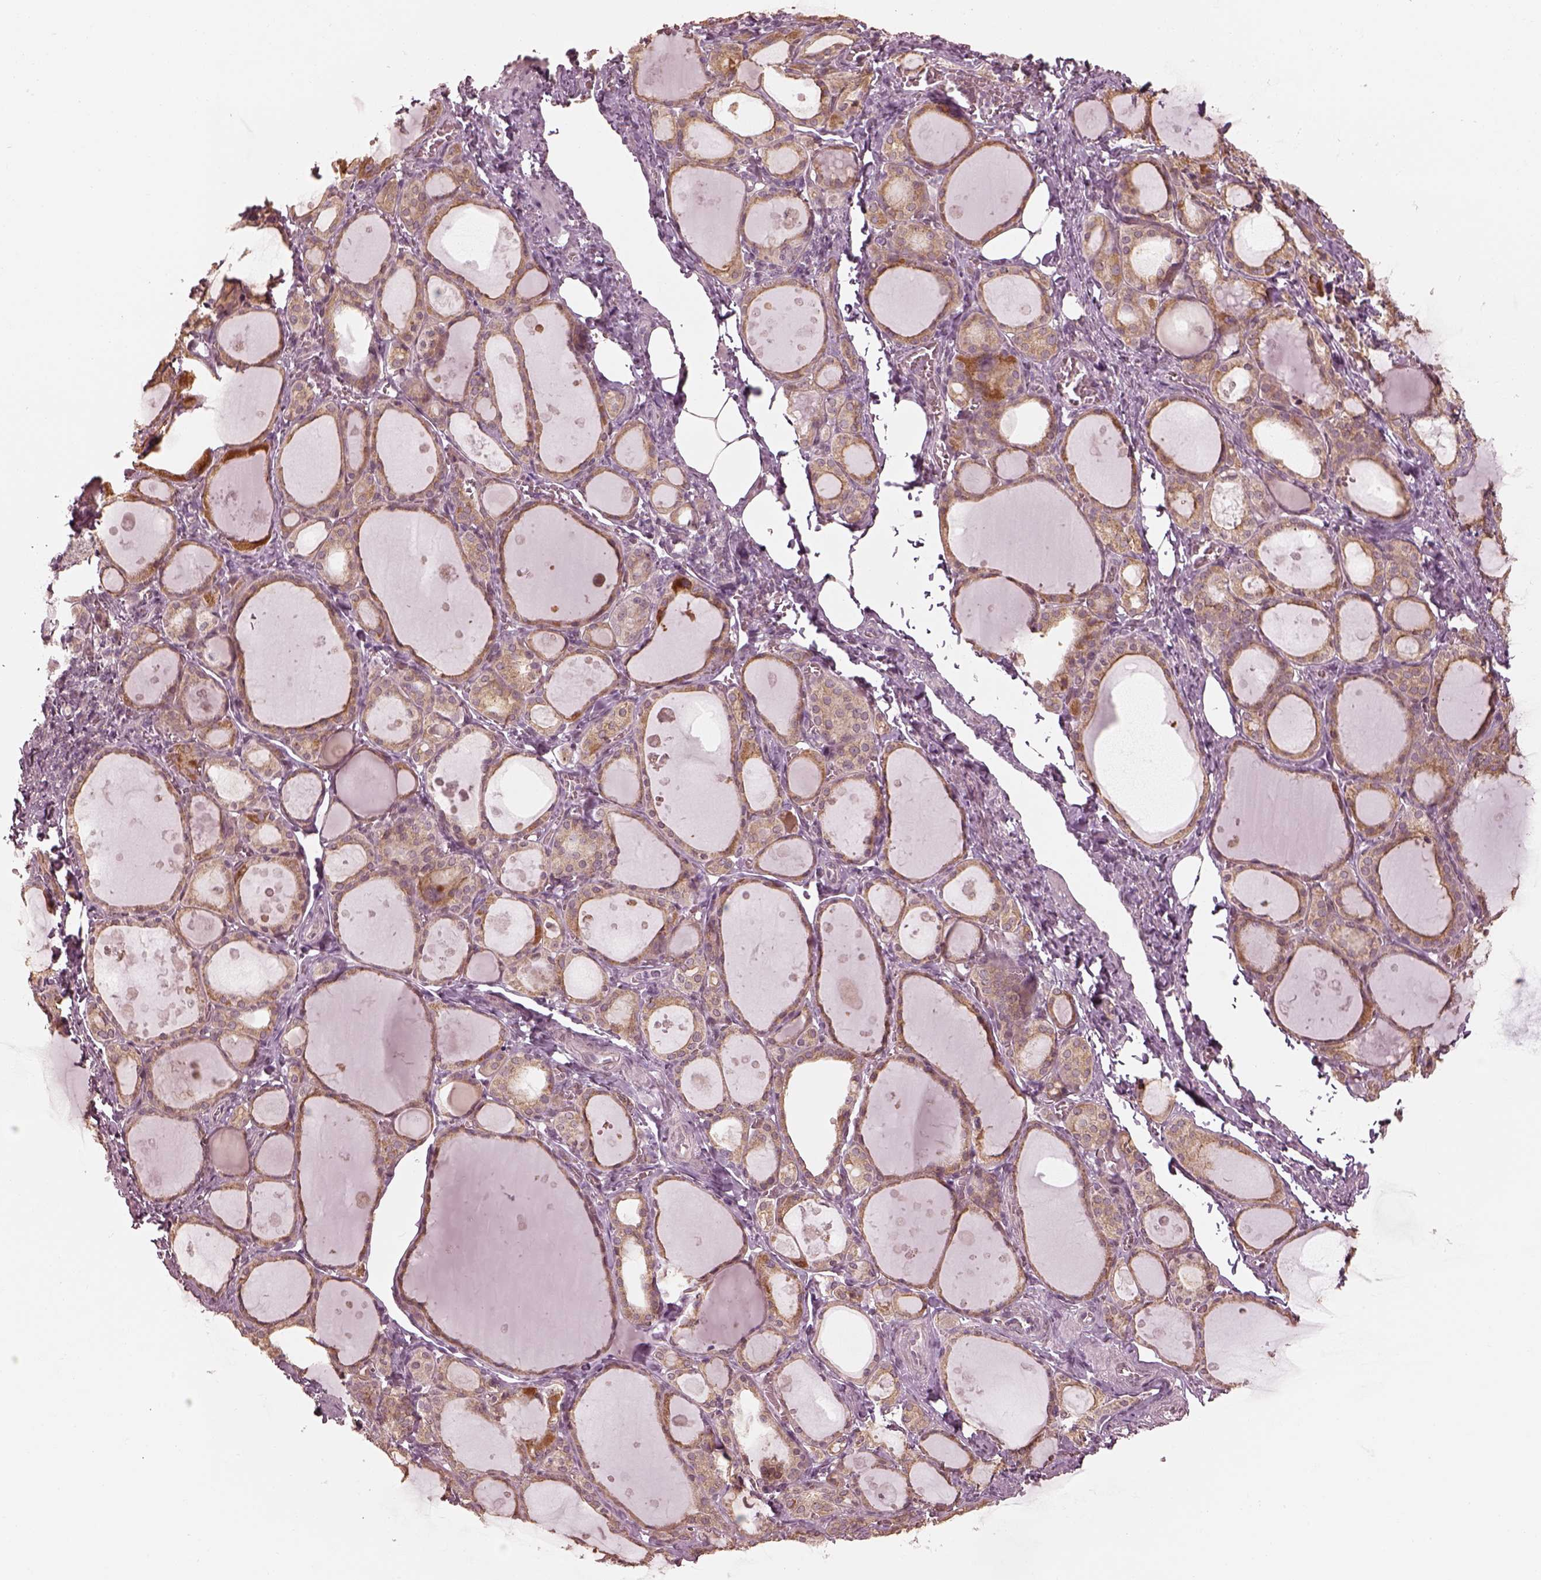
{"staining": {"intensity": "weak", "quantity": "25%-75%", "location": "cytoplasmic/membranous"}, "tissue": "thyroid gland", "cell_type": "Glandular cells", "image_type": "normal", "snomed": [{"axis": "morphology", "description": "Normal tissue, NOS"}, {"axis": "topography", "description": "Thyroid gland"}], "caption": "A low amount of weak cytoplasmic/membranous staining is identified in about 25%-75% of glandular cells in benign thyroid gland.", "gene": "IQCB1", "patient": {"sex": "male", "age": 68}}